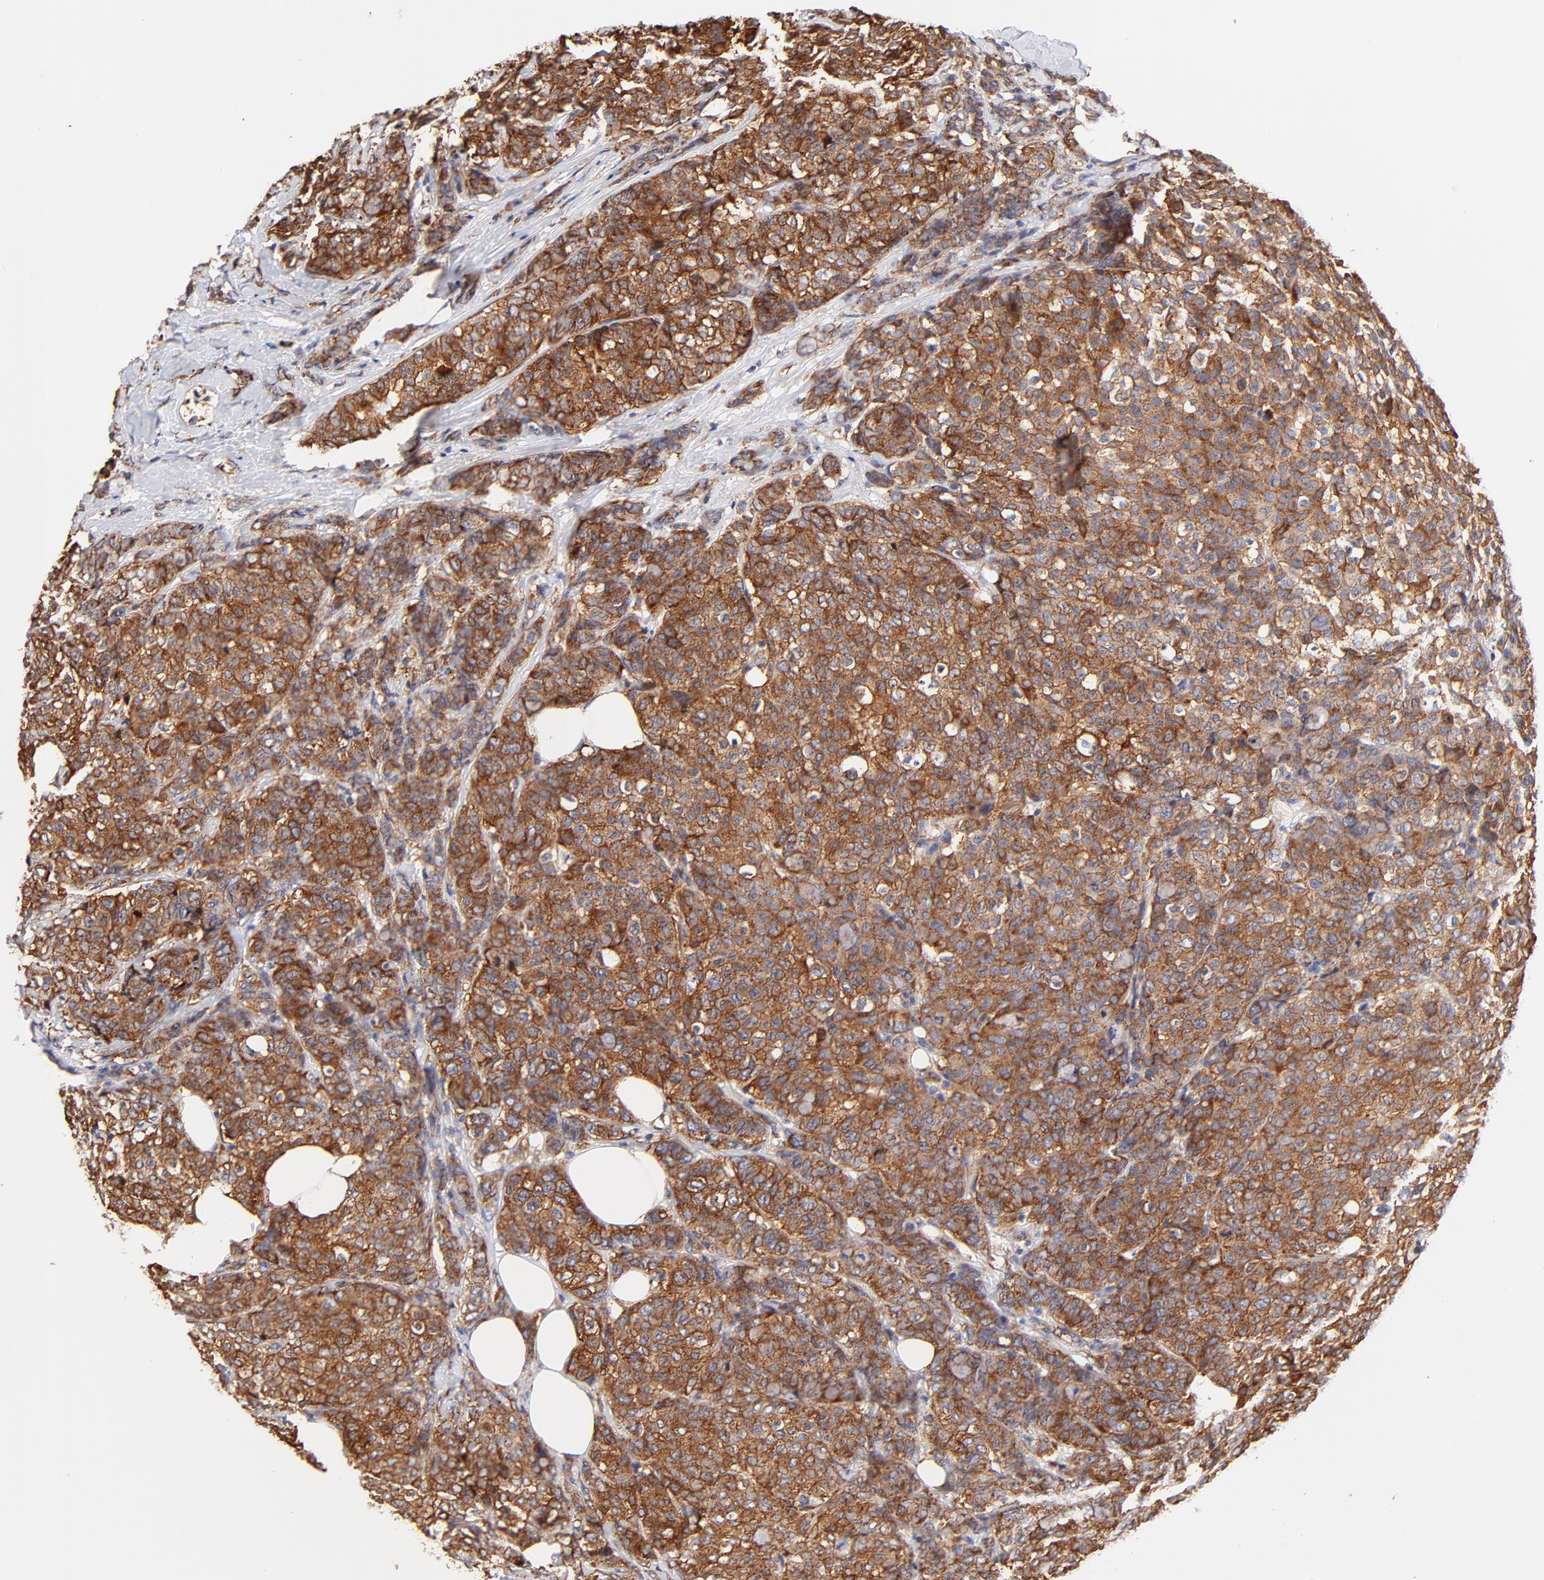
{"staining": {"intensity": "strong", "quantity": ">75%", "location": "cytoplasmic/membranous"}, "tissue": "breast cancer", "cell_type": "Tumor cells", "image_type": "cancer", "snomed": [{"axis": "morphology", "description": "Lobular carcinoma"}, {"axis": "topography", "description": "Breast"}], "caption": "There is high levels of strong cytoplasmic/membranous expression in tumor cells of breast cancer (lobular carcinoma), as demonstrated by immunohistochemical staining (brown color).", "gene": "RPL27", "patient": {"sex": "female", "age": 60}}